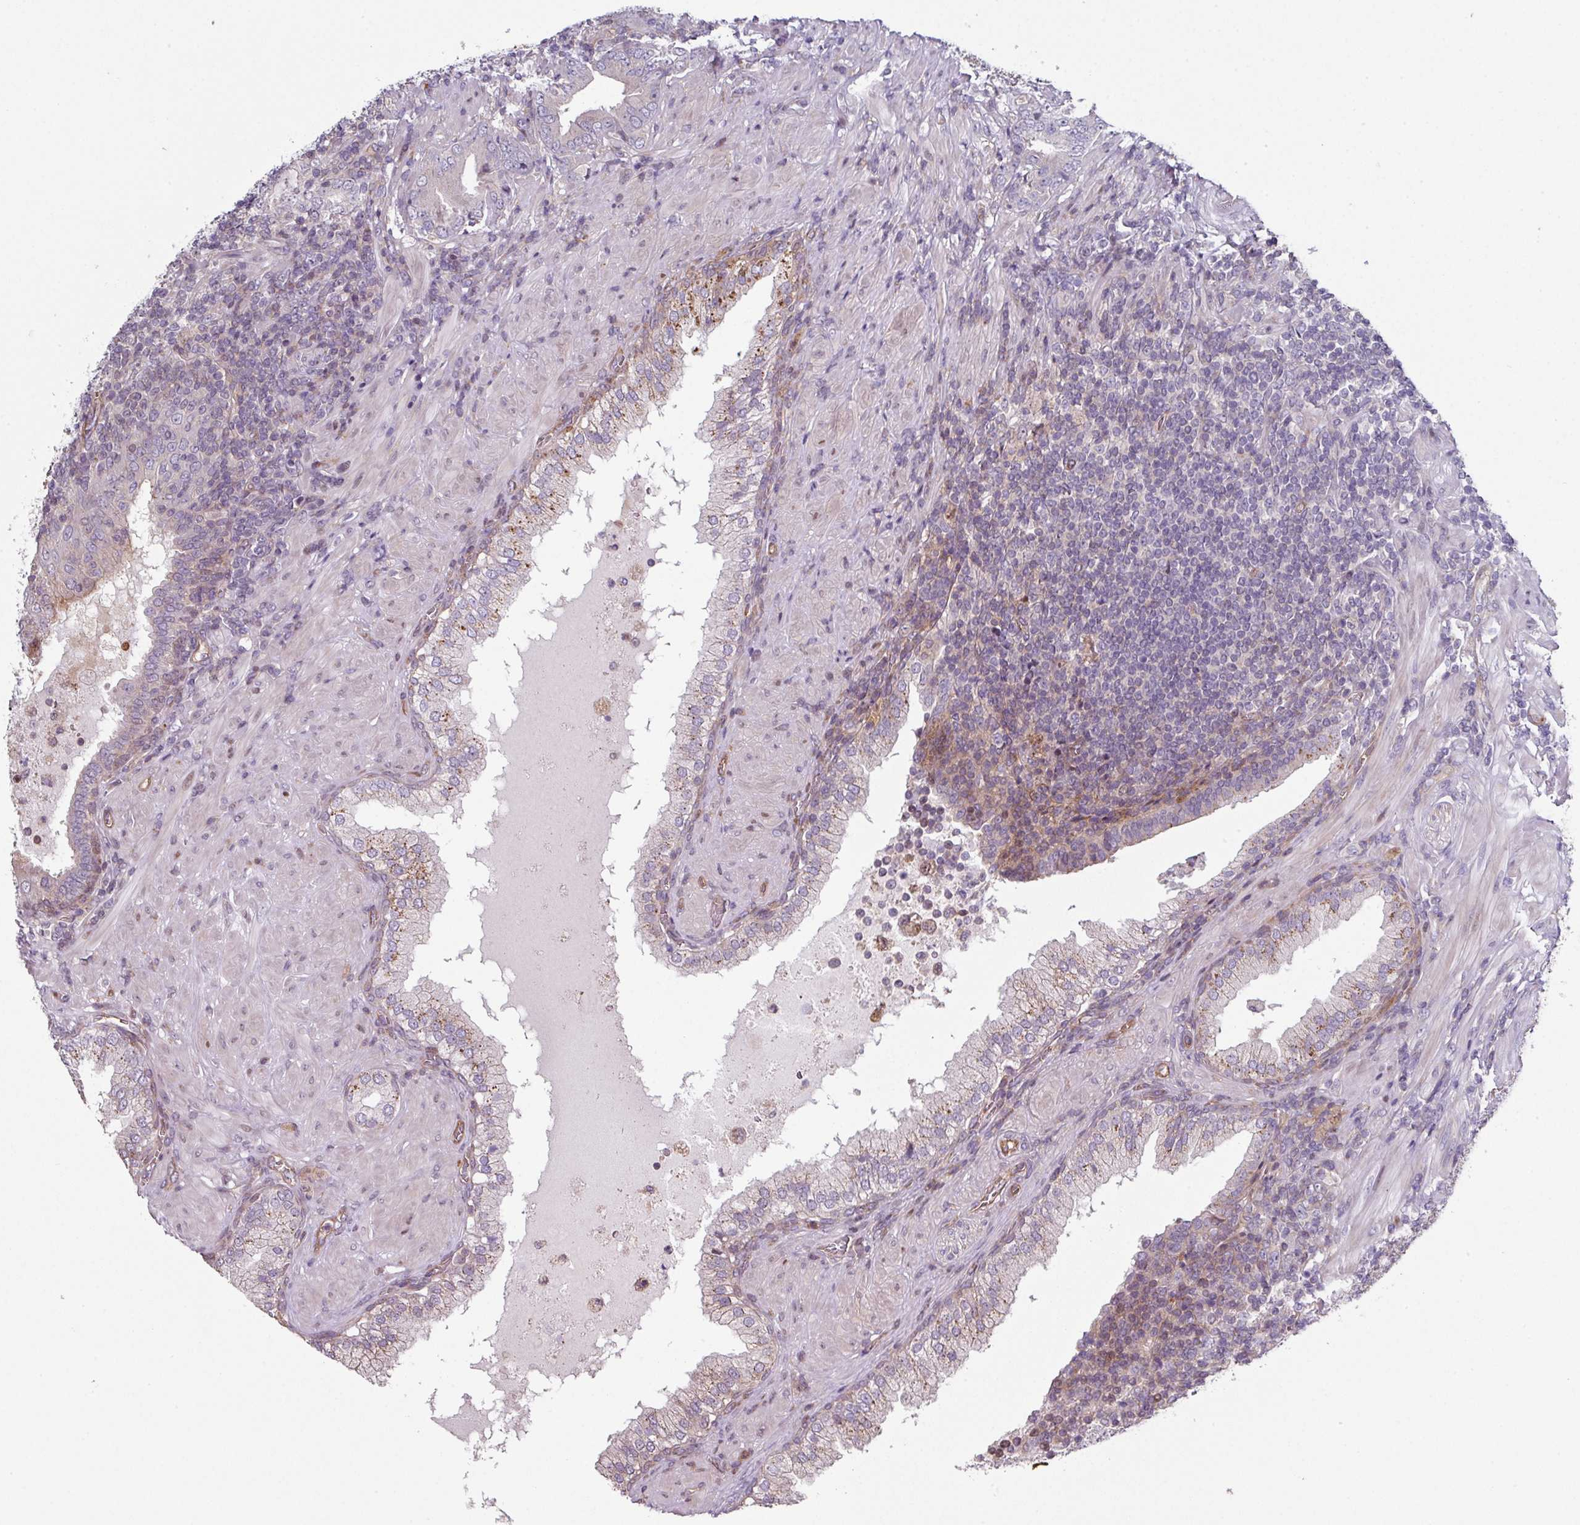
{"staining": {"intensity": "negative", "quantity": "none", "location": "none"}, "tissue": "prostate cancer", "cell_type": "Tumor cells", "image_type": "cancer", "snomed": [{"axis": "morphology", "description": "Adenocarcinoma, High grade"}, {"axis": "topography", "description": "Prostate"}], "caption": "IHC of adenocarcinoma (high-grade) (prostate) shows no staining in tumor cells.", "gene": "ANO9", "patient": {"sex": "male", "age": 55}}